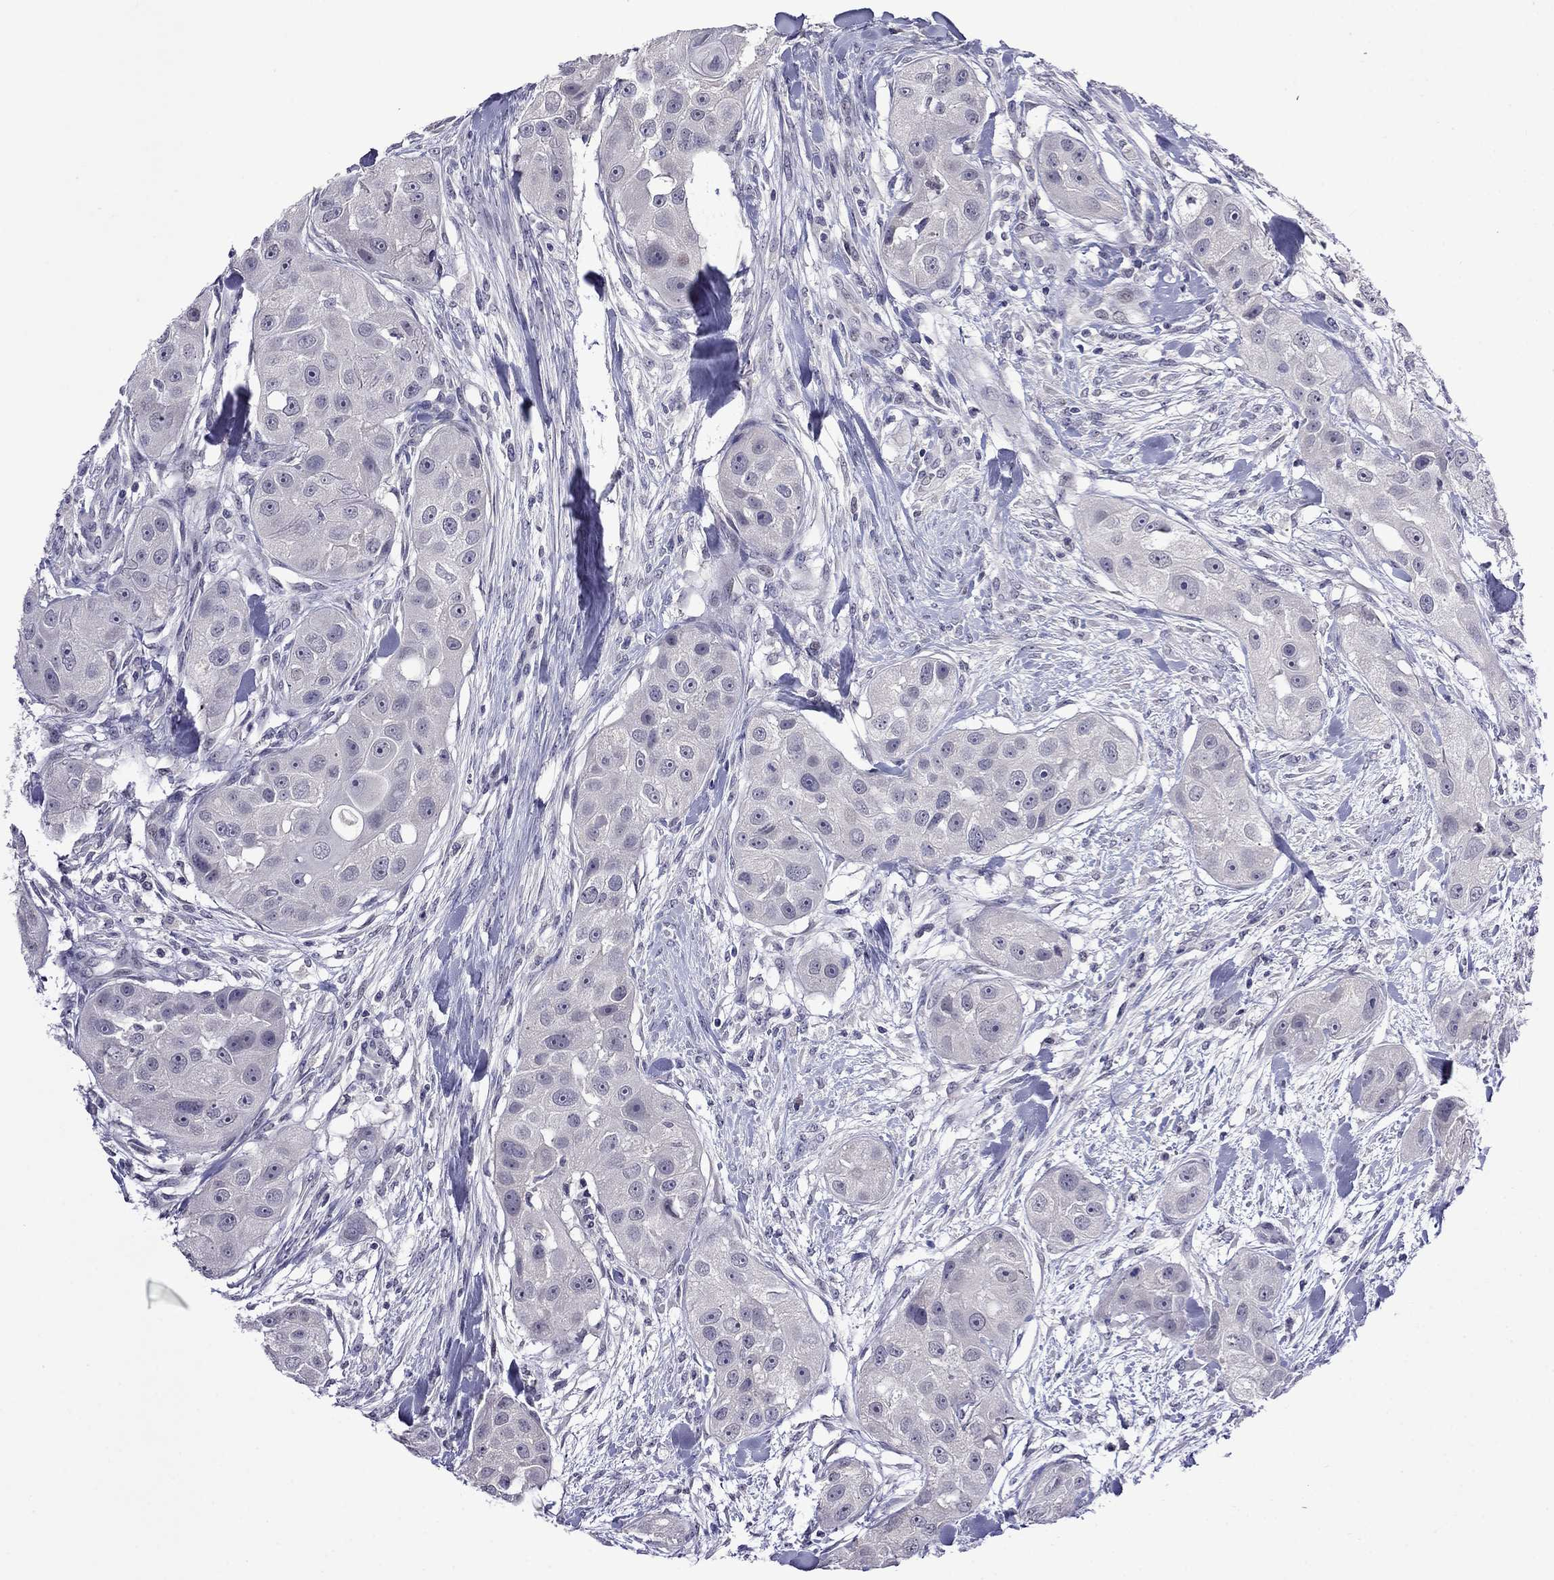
{"staining": {"intensity": "negative", "quantity": "none", "location": "none"}, "tissue": "head and neck cancer", "cell_type": "Tumor cells", "image_type": "cancer", "snomed": [{"axis": "morphology", "description": "Squamous cell carcinoma, NOS"}, {"axis": "topography", "description": "Head-Neck"}], "caption": "High magnification brightfield microscopy of head and neck cancer stained with DAB (3,3'-diaminobenzidine) (brown) and counterstained with hematoxylin (blue): tumor cells show no significant positivity.", "gene": "STAR", "patient": {"sex": "male", "age": 51}}